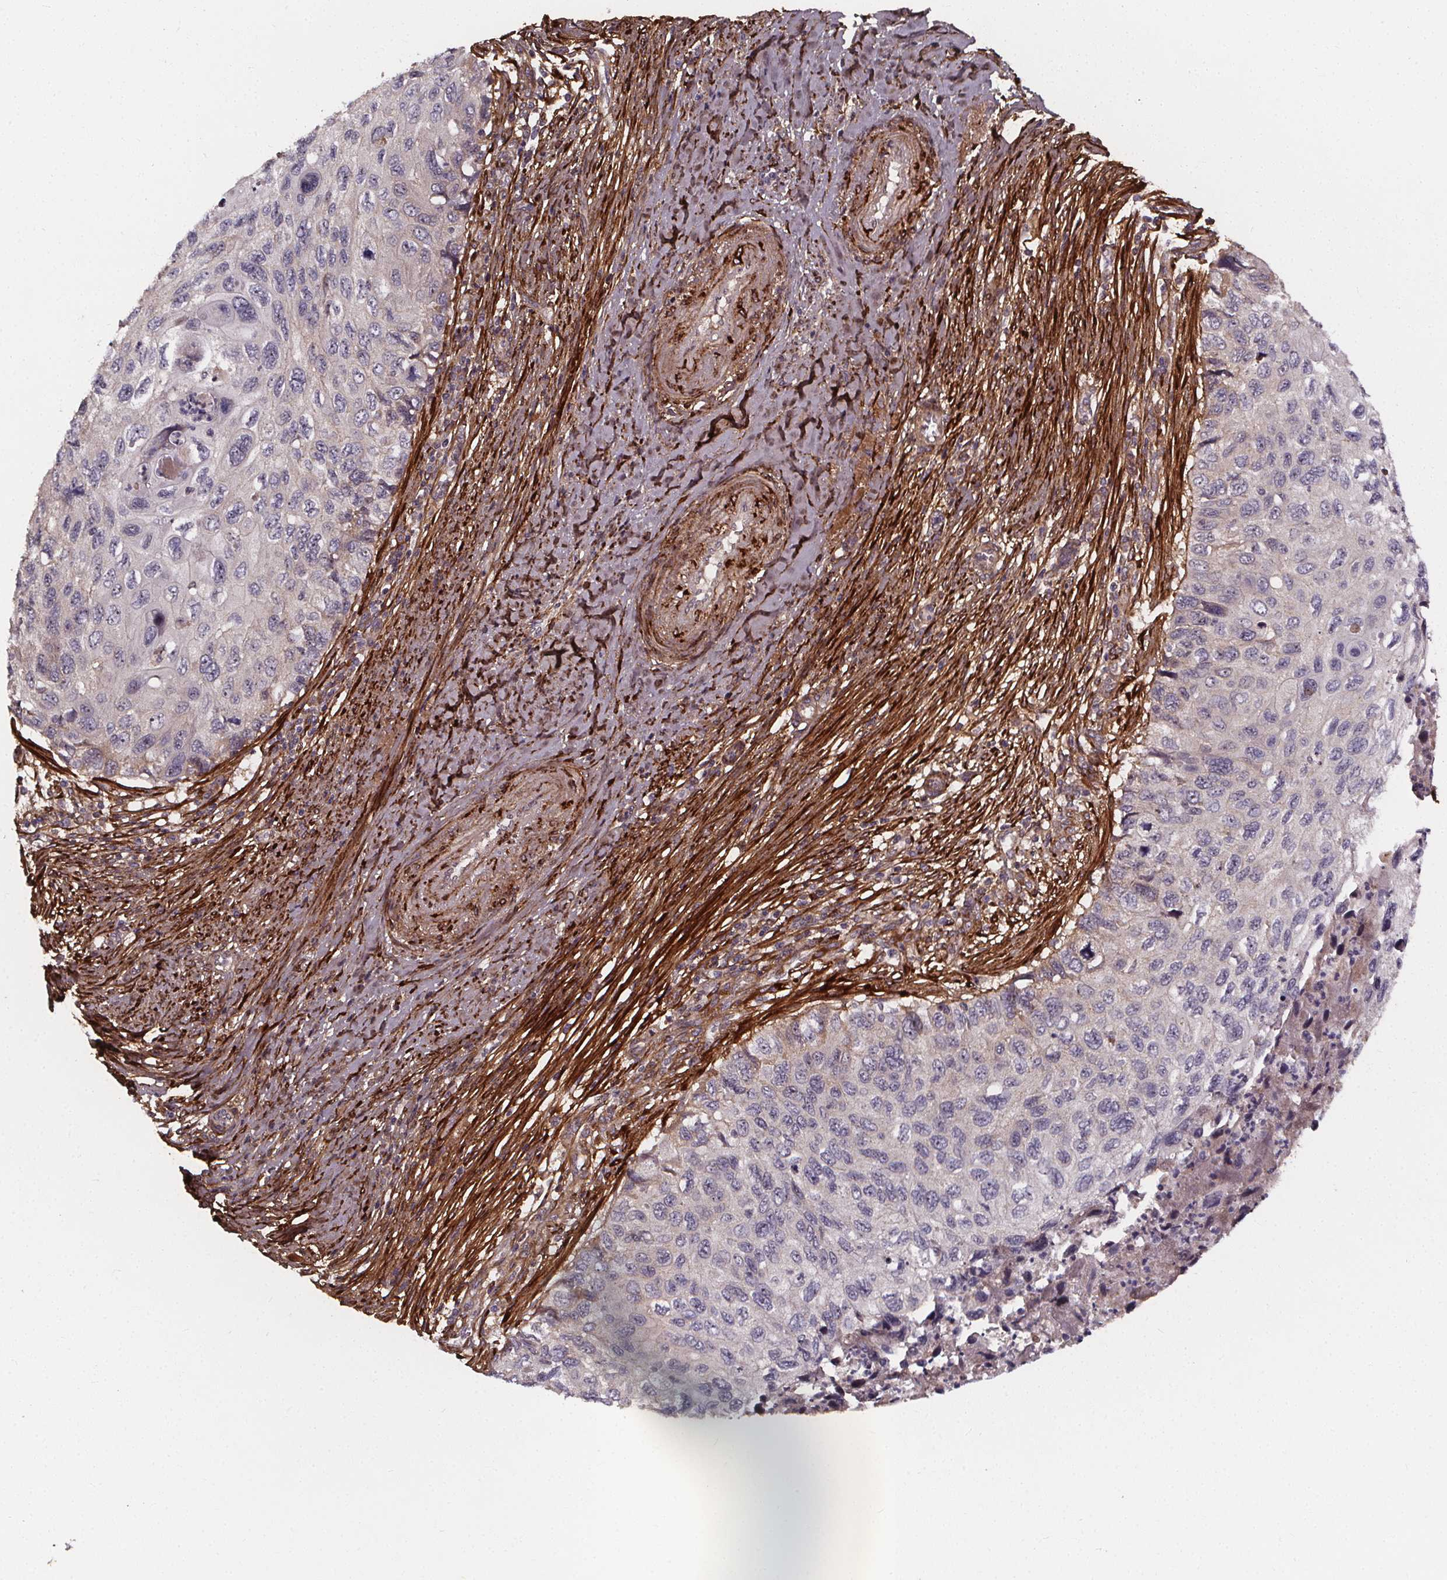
{"staining": {"intensity": "negative", "quantity": "none", "location": "none"}, "tissue": "cervical cancer", "cell_type": "Tumor cells", "image_type": "cancer", "snomed": [{"axis": "morphology", "description": "Squamous cell carcinoma, NOS"}, {"axis": "topography", "description": "Cervix"}], "caption": "Tumor cells show no significant protein expression in cervical cancer.", "gene": "AEBP1", "patient": {"sex": "female", "age": 70}}